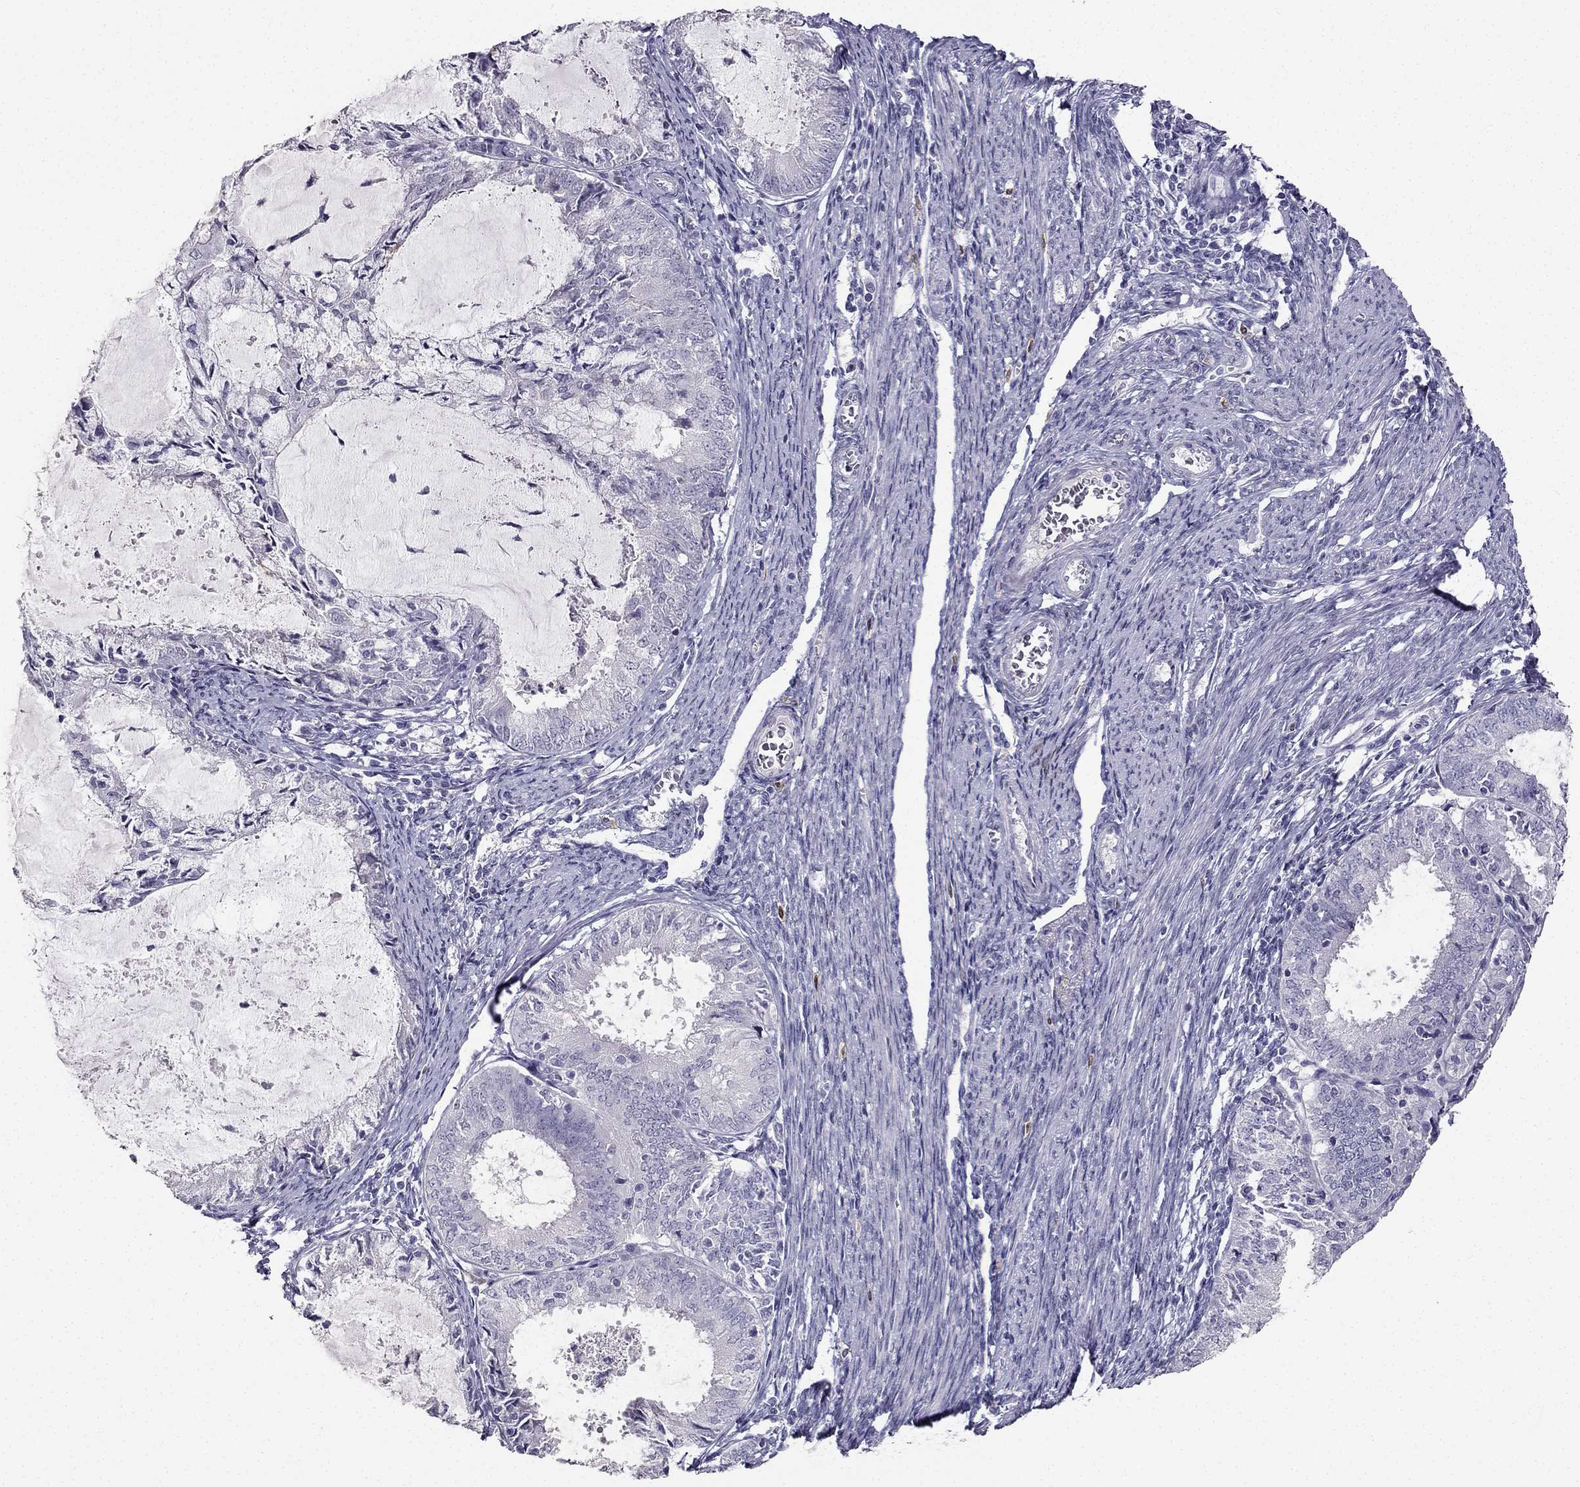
{"staining": {"intensity": "negative", "quantity": "none", "location": "none"}, "tissue": "endometrial cancer", "cell_type": "Tumor cells", "image_type": "cancer", "snomed": [{"axis": "morphology", "description": "Adenocarcinoma, NOS"}, {"axis": "topography", "description": "Endometrium"}], "caption": "This is an immunohistochemistry (IHC) photomicrograph of endometrial cancer (adenocarcinoma). There is no staining in tumor cells.", "gene": "CALB2", "patient": {"sex": "female", "age": 57}}